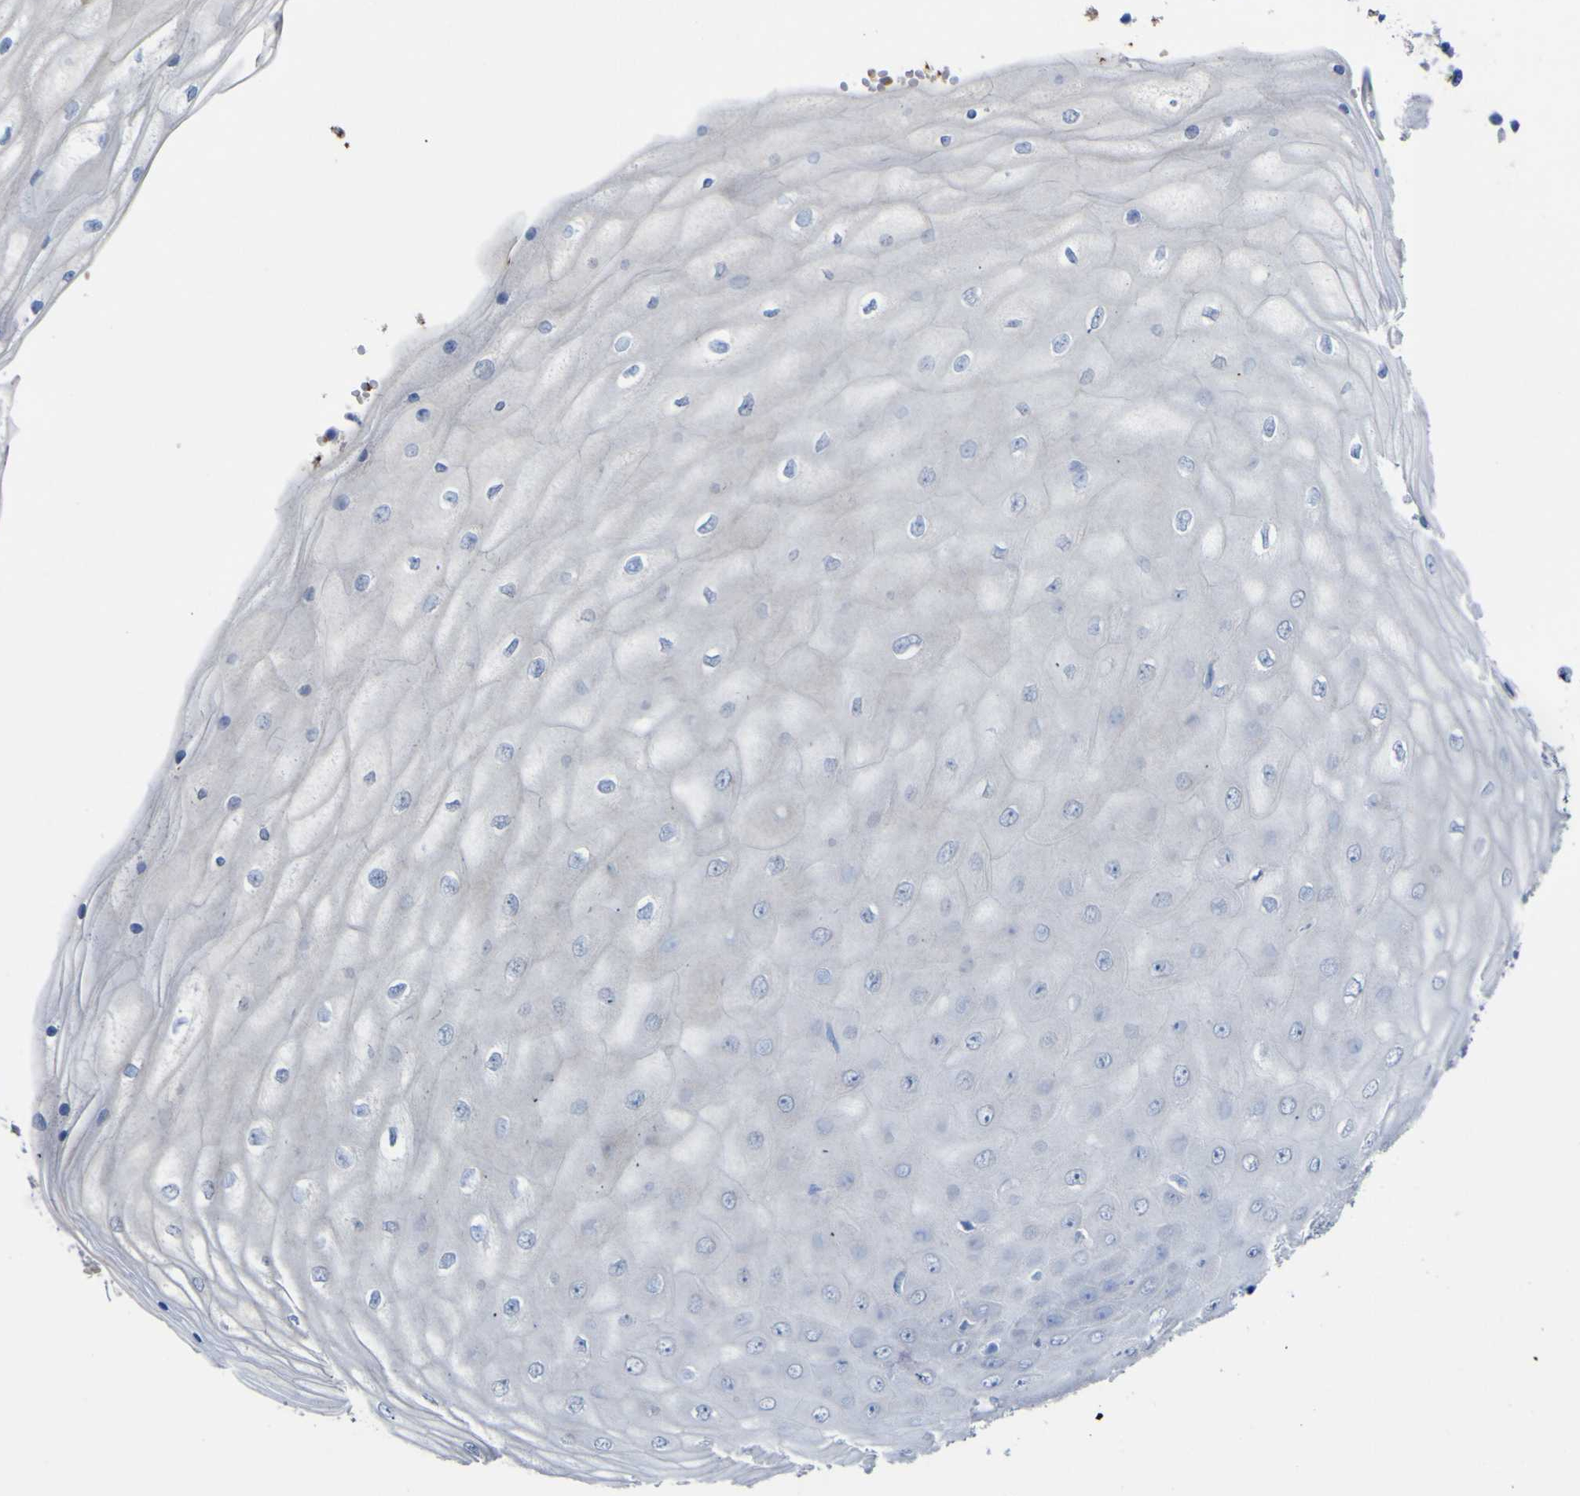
{"staining": {"intensity": "negative", "quantity": "none", "location": "none"}, "tissue": "cervical cancer", "cell_type": "Tumor cells", "image_type": "cancer", "snomed": [{"axis": "morphology", "description": "Squamous cell carcinoma, NOS"}, {"axis": "topography", "description": "Cervix"}], "caption": "Human cervical cancer stained for a protein using IHC demonstrates no staining in tumor cells.", "gene": "GCM1", "patient": {"sex": "female", "age": 35}}